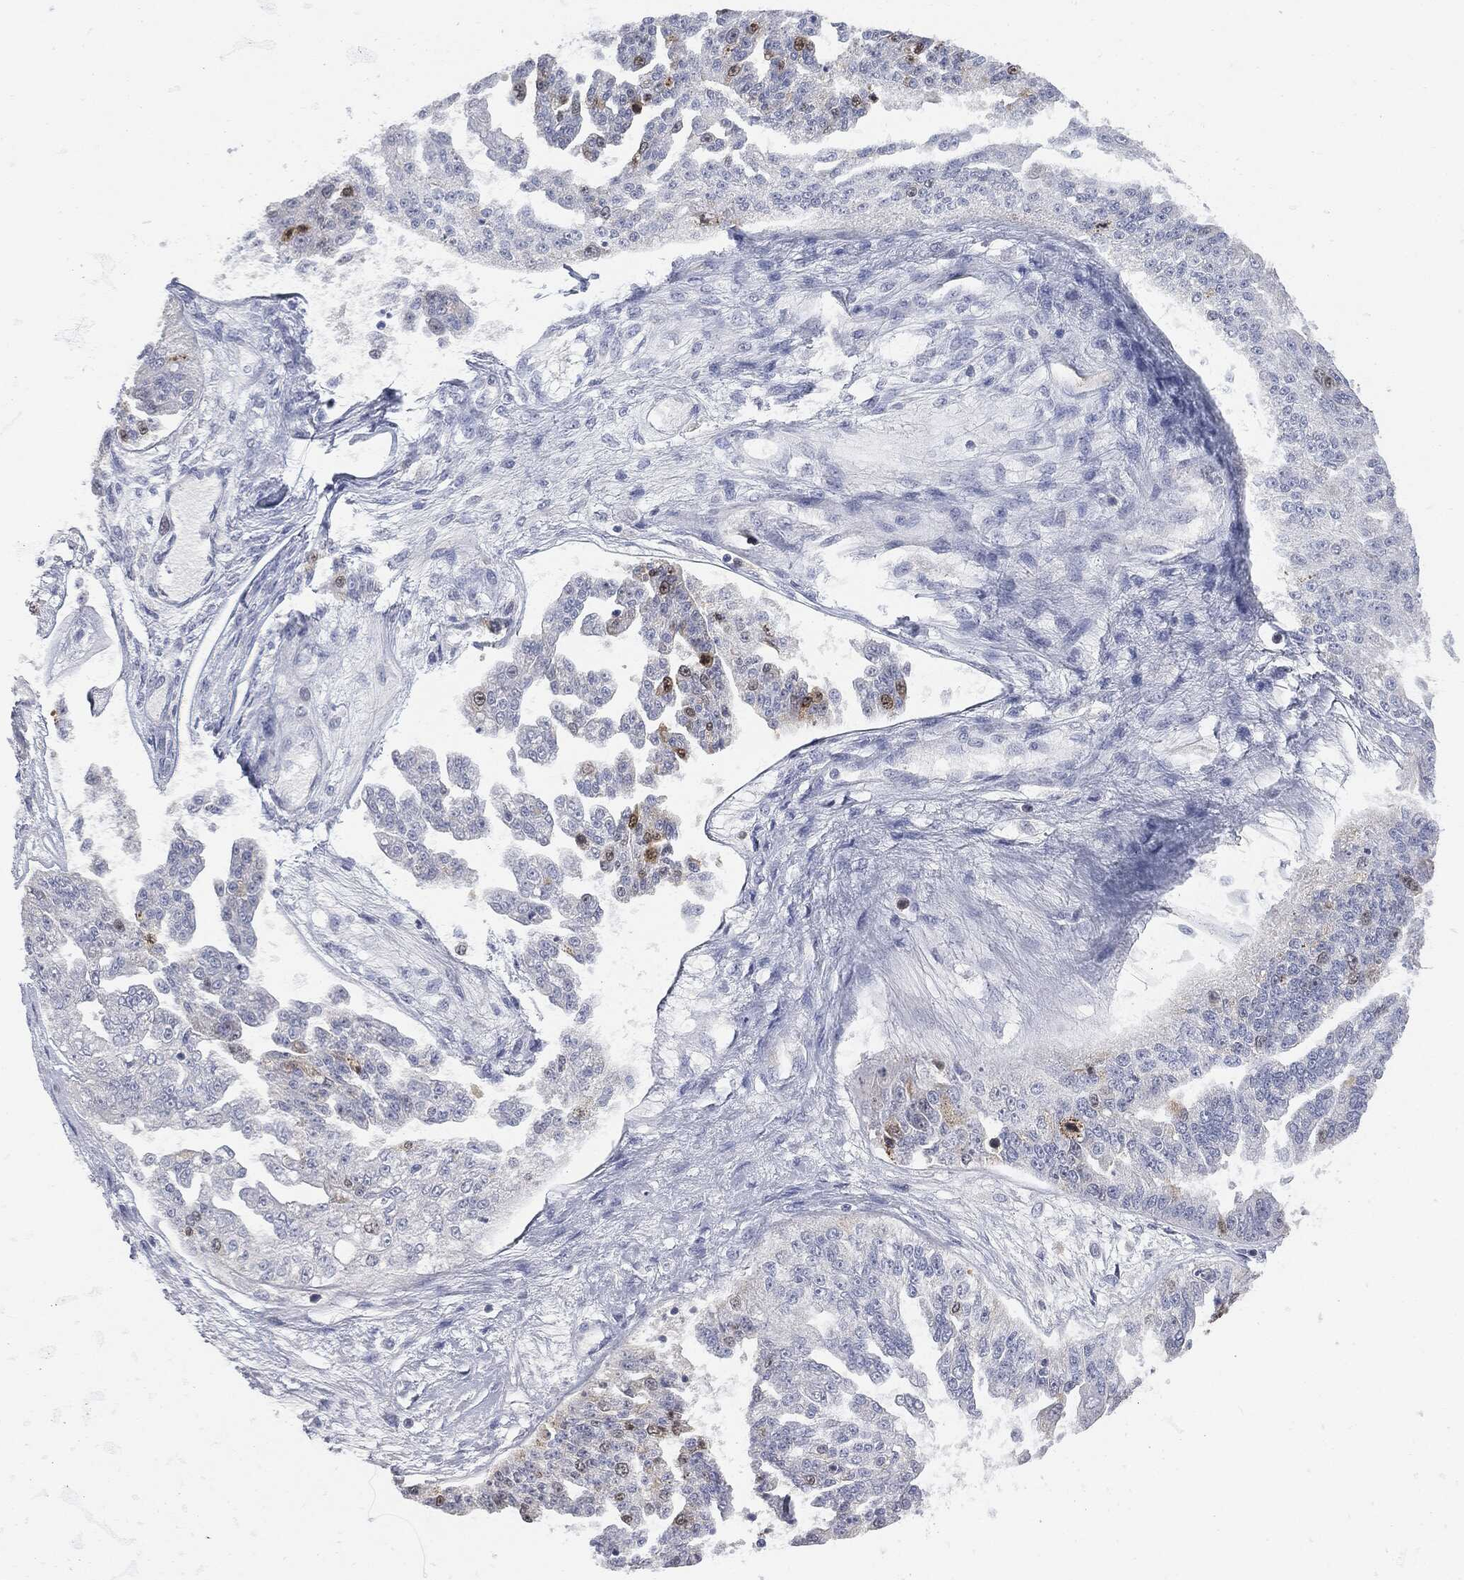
{"staining": {"intensity": "strong", "quantity": "<25%", "location": "cytoplasmic/membranous"}, "tissue": "ovarian cancer", "cell_type": "Tumor cells", "image_type": "cancer", "snomed": [{"axis": "morphology", "description": "Cystadenocarcinoma, serous, NOS"}, {"axis": "topography", "description": "Ovary"}], "caption": "IHC histopathology image of neoplastic tissue: serous cystadenocarcinoma (ovarian) stained using immunohistochemistry (IHC) exhibits medium levels of strong protein expression localized specifically in the cytoplasmic/membranous of tumor cells, appearing as a cytoplasmic/membranous brown color.", "gene": "UBE2C", "patient": {"sex": "female", "age": 58}}